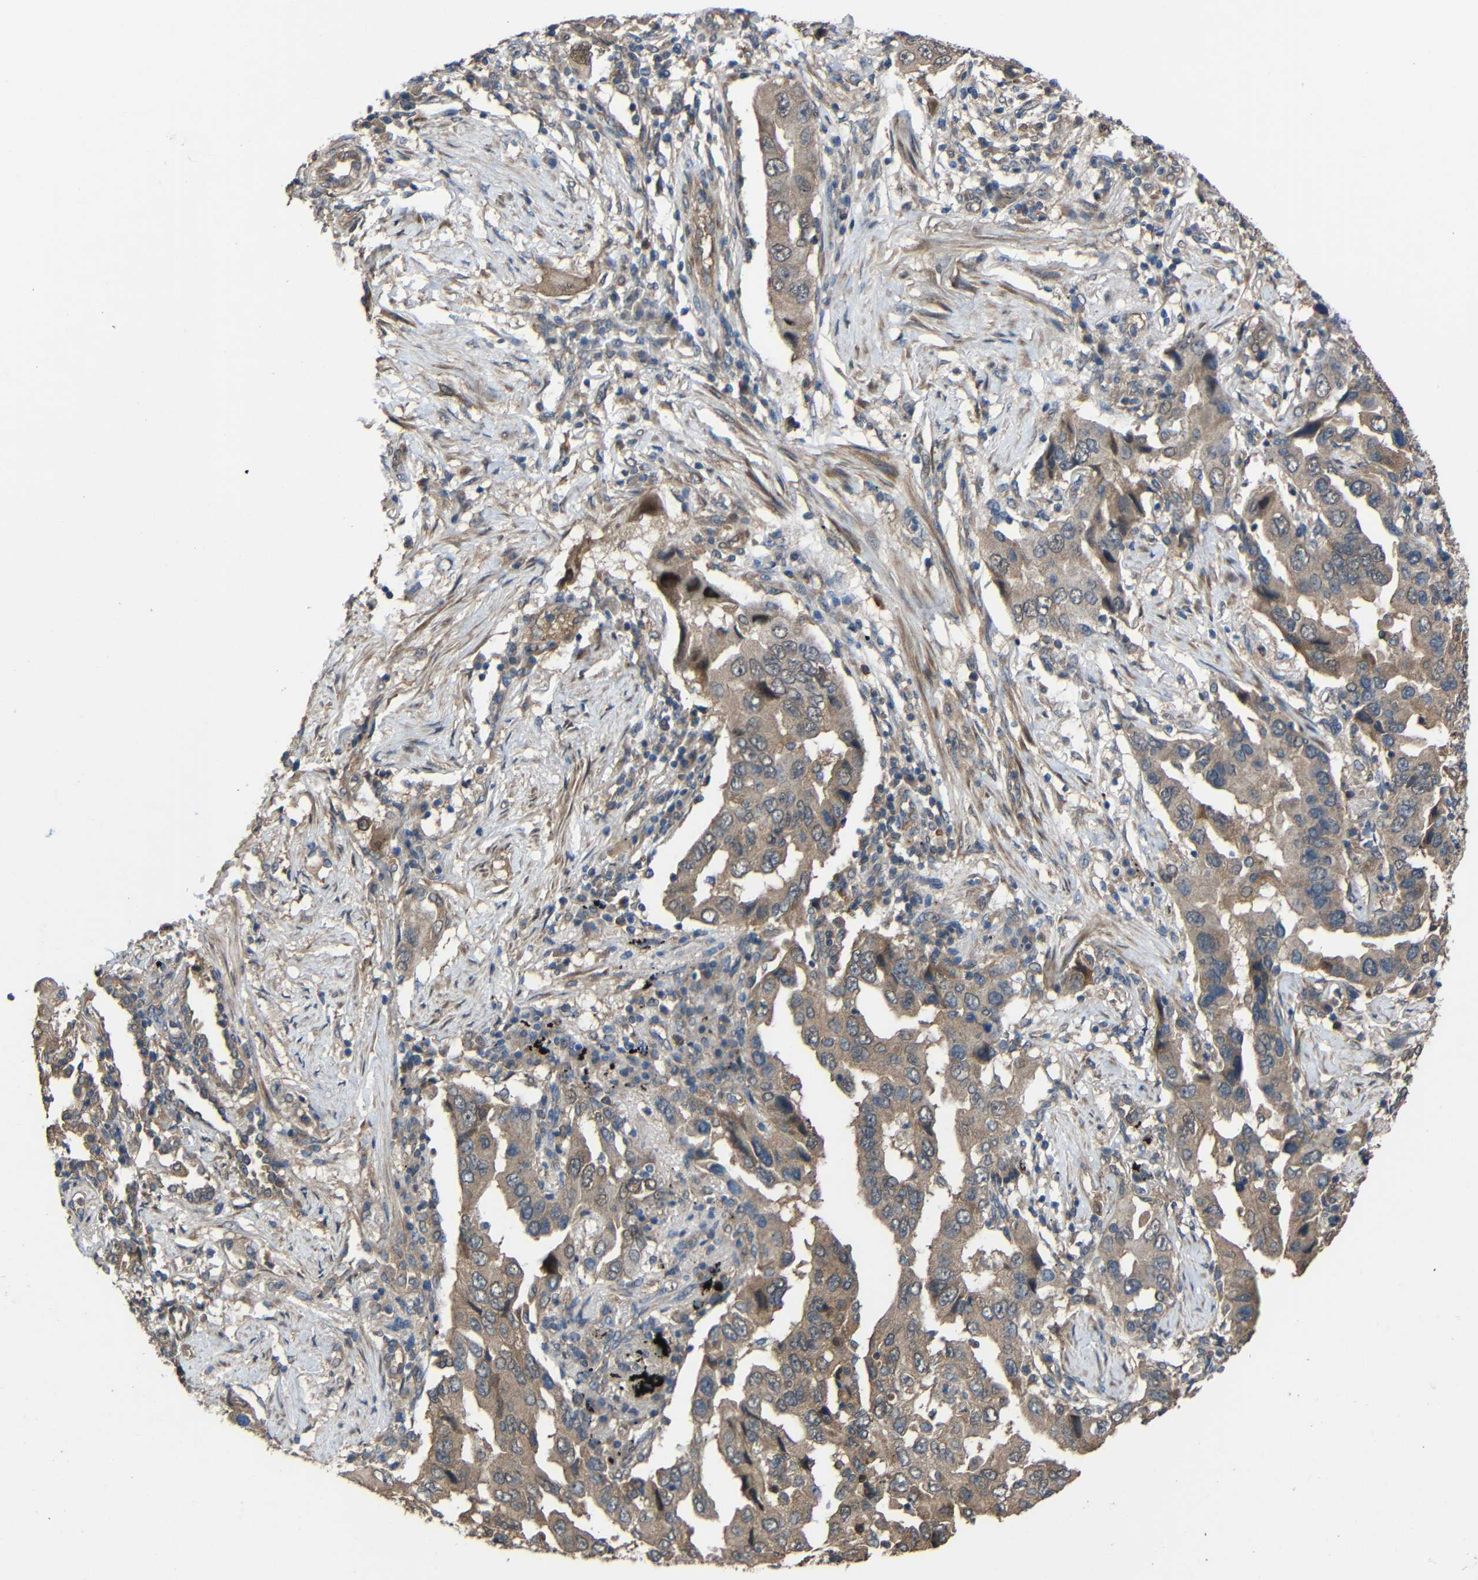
{"staining": {"intensity": "weak", "quantity": ">75%", "location": "cytoplasmic/membranous"}, "tissue": "lung cancer", "cell_type": "Tumor cells", "image_type": "cancer", "snomed": [{"axis": "morphology", "description": "Adenocarcinoma, NOS"}, {"axis": "topography", "description": "Lung"}], "caption": "A histopathology image of human lung cancer (adenocarcinoma) stained for a protein reveals weak cytoplasmic/membranous brown staining in tumor cells.", "gene": "CHST9", "patient": {"sex": "female", "age": 65}}